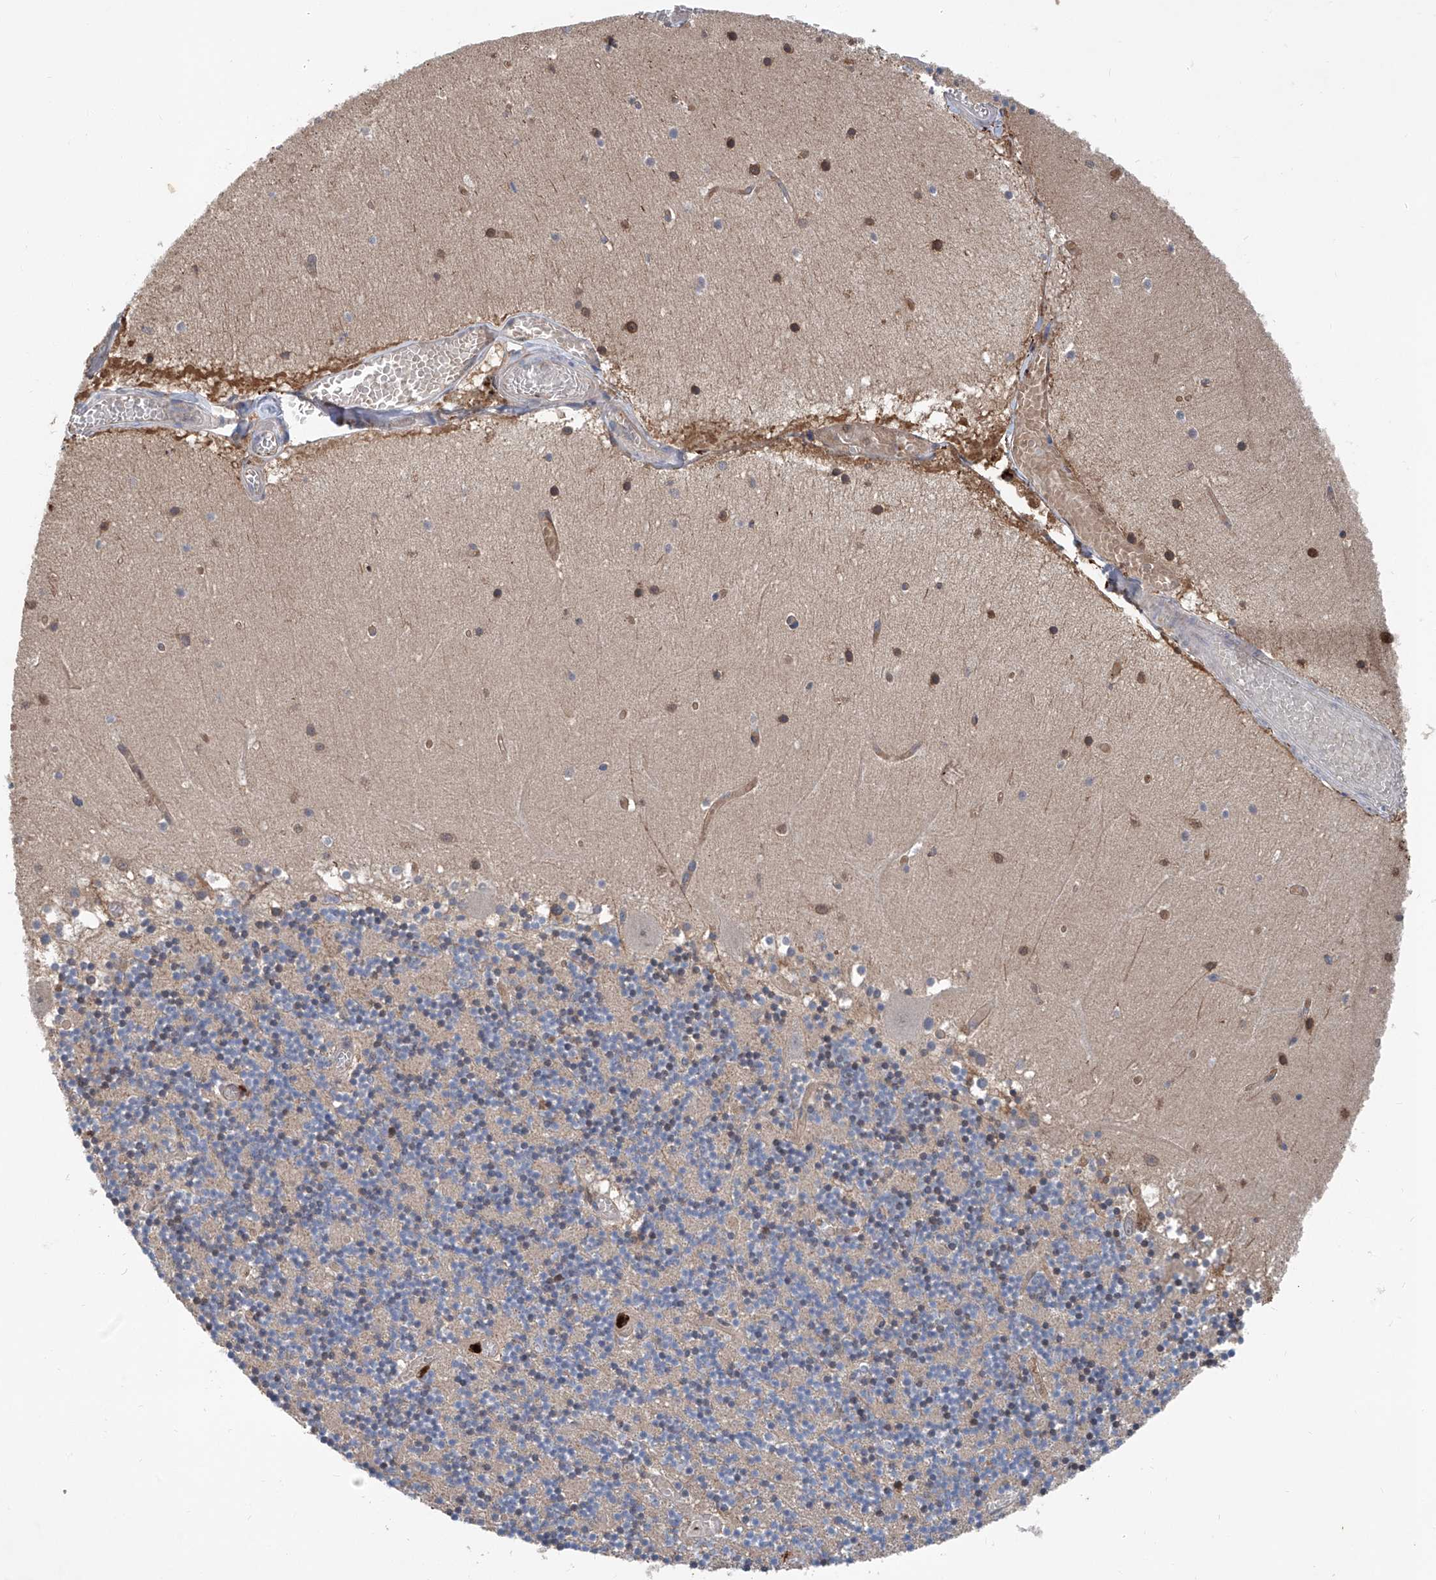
{"staining": {"intensity": "moderate", "quantity": "<25%", "location": "cytoplasmic/membranous"}, "tissue": "cerebellum", "cell_type": "Cells in granular layer", "image_type": "normal", "snomed": [{"axis": "morphology", "description": "Normal tissue, NOS"}, {"axis": "topography", "description": "Cerebellum"}], "caption": "An immunohistochemistry photomicrograph of normal tissue is shown. Protein staining in brown shows moderate cytoplasmic/membranous positivity in cerebellum within cells in granular layer.", "gene": "ASCC3", "patient": {"sex": "female", "age": 28}}